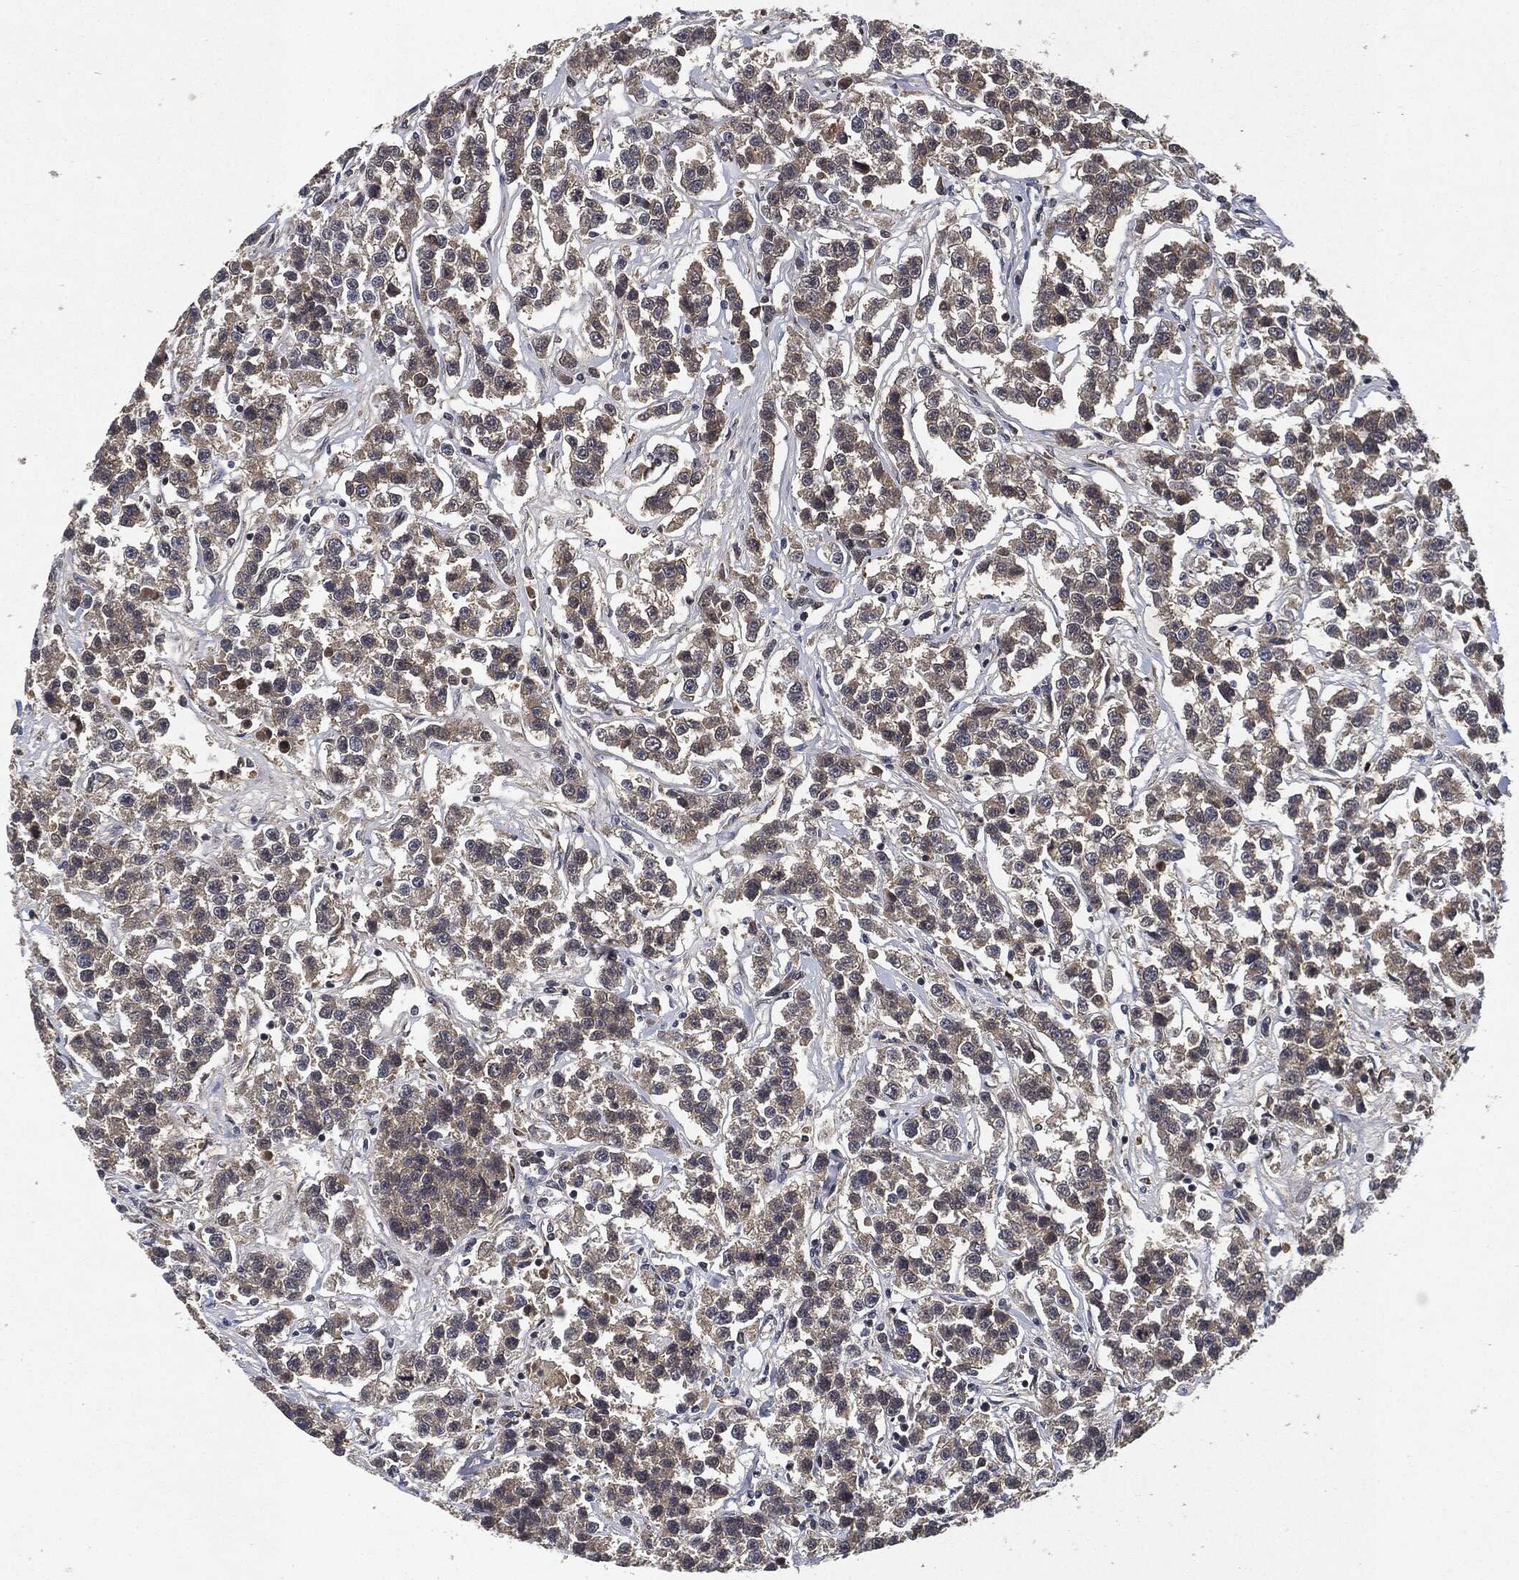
{"staining": {"intensity": "weak", "quantity": "25%-75%", "location": "cytoplasmic/membranous"}, "tissue": "testis cancer", "cell_type": "Tumor cells", "image_type": "cancer", "snomed": [{"axis": "morphology", "description": "Seminoma, NOS"}, {"axis": "topography", "description": "Testis"}], "caption": "The photomicrograph reveals a brown stain indicating the presence of a protein in the cytoplasmic/membranous of tumor cells in testis cancer (seminoma).", "gene": "MLST8", "patient": {"sex": "male", "age": 59}}